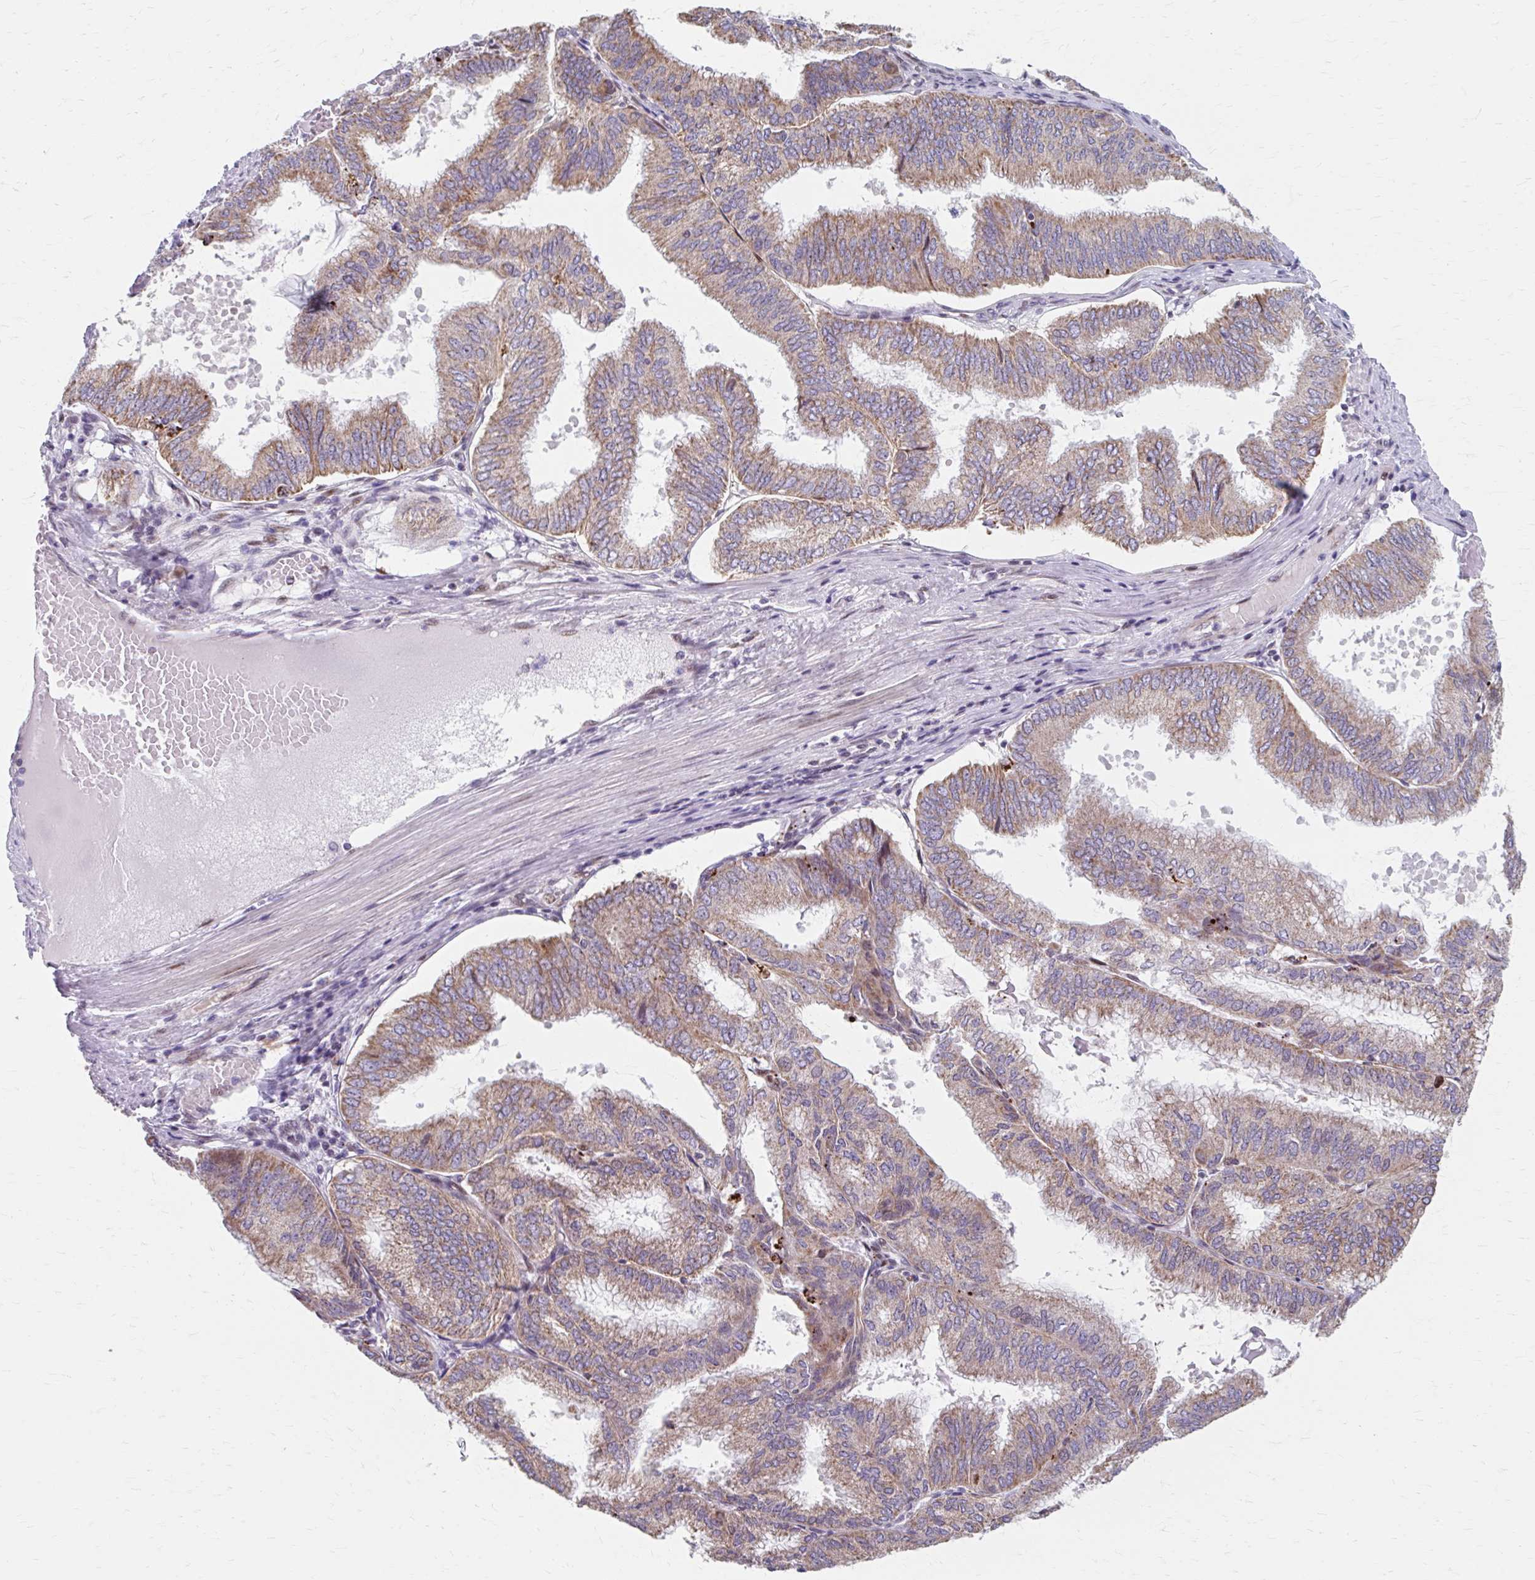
{"staining": {"intensity": "moderate", "quantity": "25%-75%", "location": "cytoplasmic/membranous"}, "tissue": "endometrial cancer", "cell_type": "Tumor cells", "image_type": "cancer", "snomed": [{"axis": "morphology", "description": "Adenocarcinoma, NOS"}, {"axis": "topography", "description": "Endometrium"}], "caption": "IHC staining of endometrial cancer (adenocarcinoma), which exhibits medium levels of moderate cytoplasmic/membranous staining in about 25%-75% of tumor cells indicating moderate cytoplasmic/membranous protein expression. The staining was performed using DAB (3,3'-diaminobenzidine) (brown) for protein detection and nuclei were counterstained in hematoxylin (blue).", "gene": "BEAN1", "patient": {"sex": "female", "age": 49}}